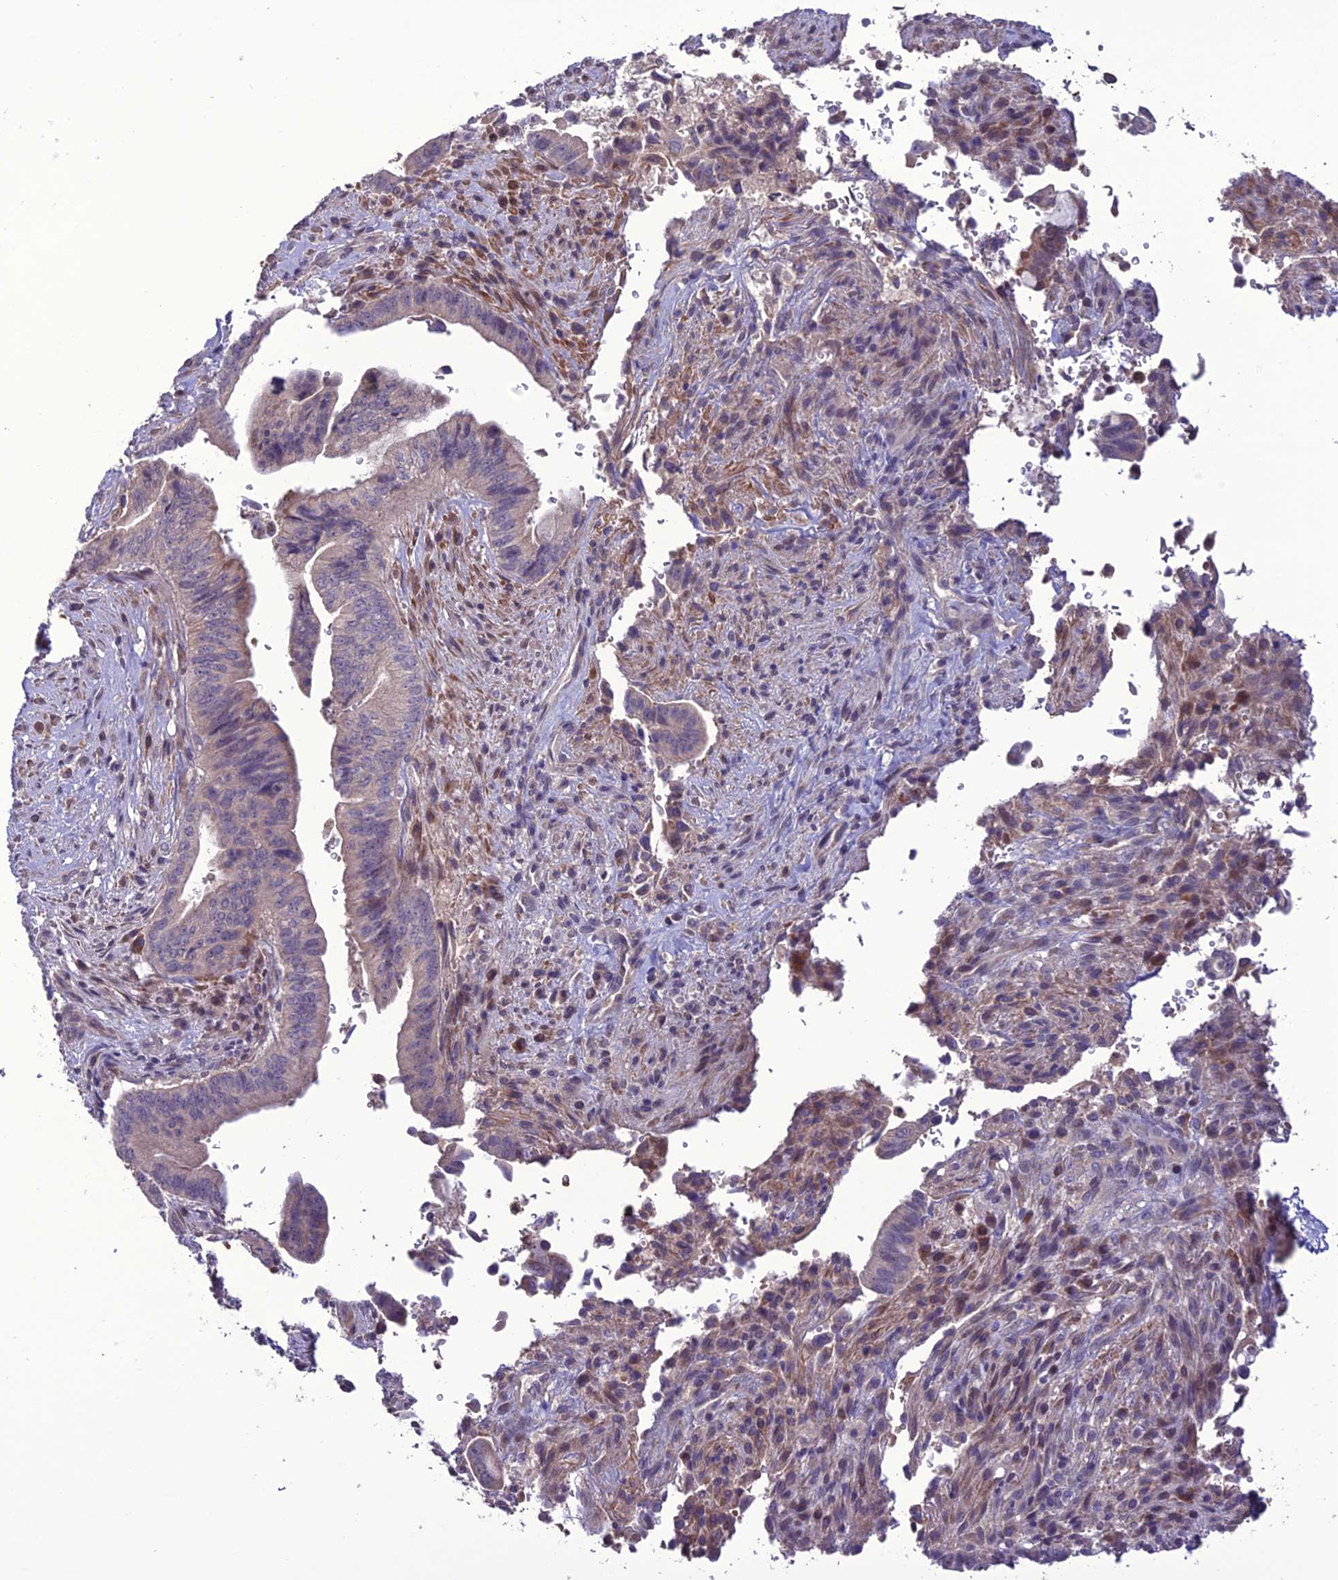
{"staining": {"intensity": "negative", "quantity": "none", "location": "none"}, "tissue": "pancreatic cancer", "cell_type": "Tumor cells", "image_type": "cancer", "snomed": [{"axis": "morphology", "description": "Adenocarcinoma, NOS"}, {"axis": "topography", "description": "Pancreas"}], "caption": "IHC histopathology image of human pancreatic adenocarcinoma stained for a protein (brown), which reveals no expression in tumor cells.", "gene": "C2orf76", "patient": {"sex": "male", "age": 70}}